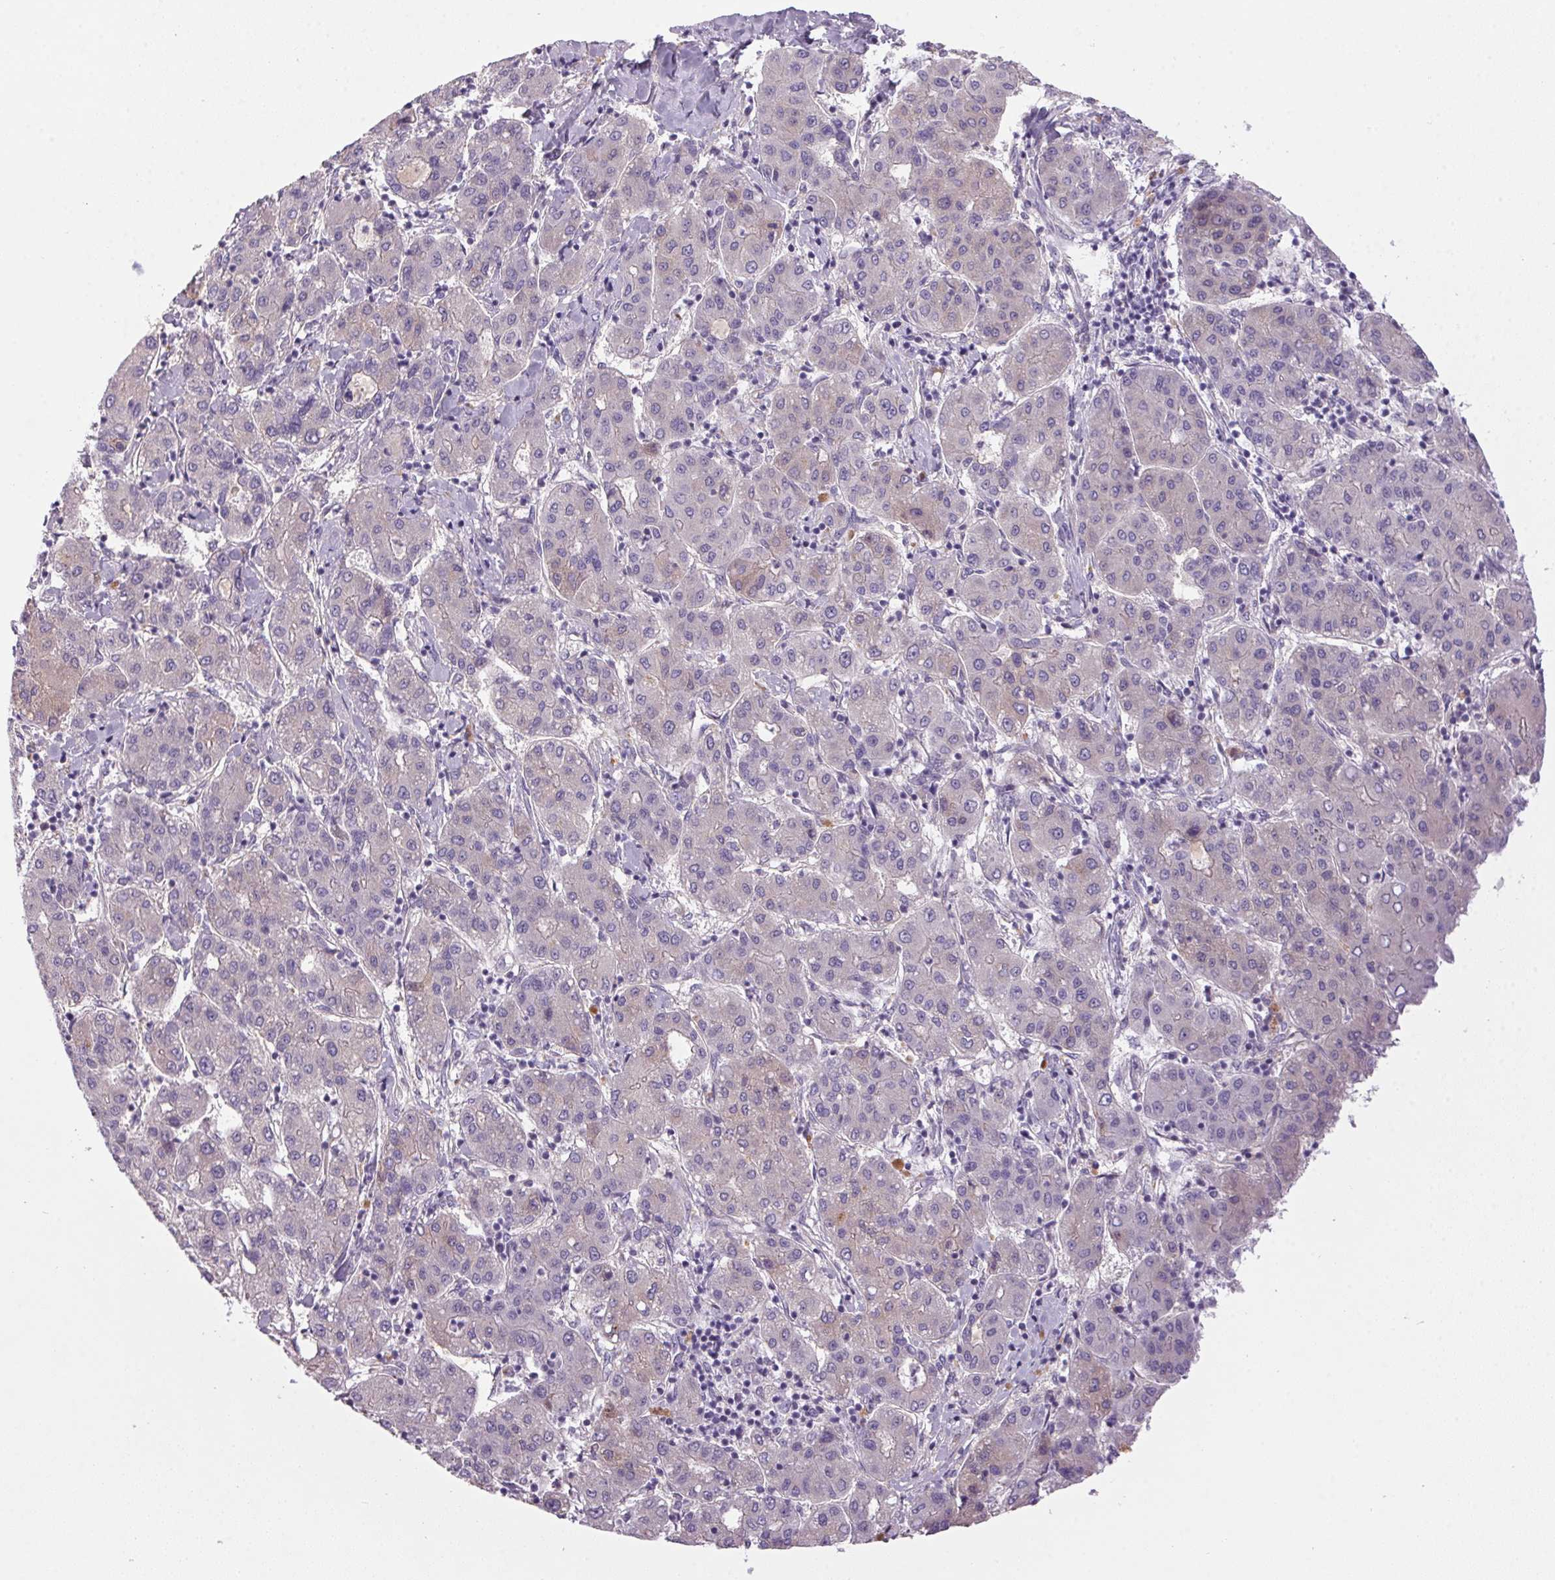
{"staining": {"intensity": "negative", "quantity": "none", "location": "none"}, "tissue": "liver cancer", "cell_type": "Tumor cells", "image_type": "cancer", "snomed": [{"axis": "morphology", "description": "Carcinoma, Hepatocellular, NOS"}, {"axis": "topography", "description": "Liver"}], "caption": "Tumor cells are negative for protein expression in human liver cancer.", "gene": "APOC4", "patient": {"sex": "male", "age": 65}}